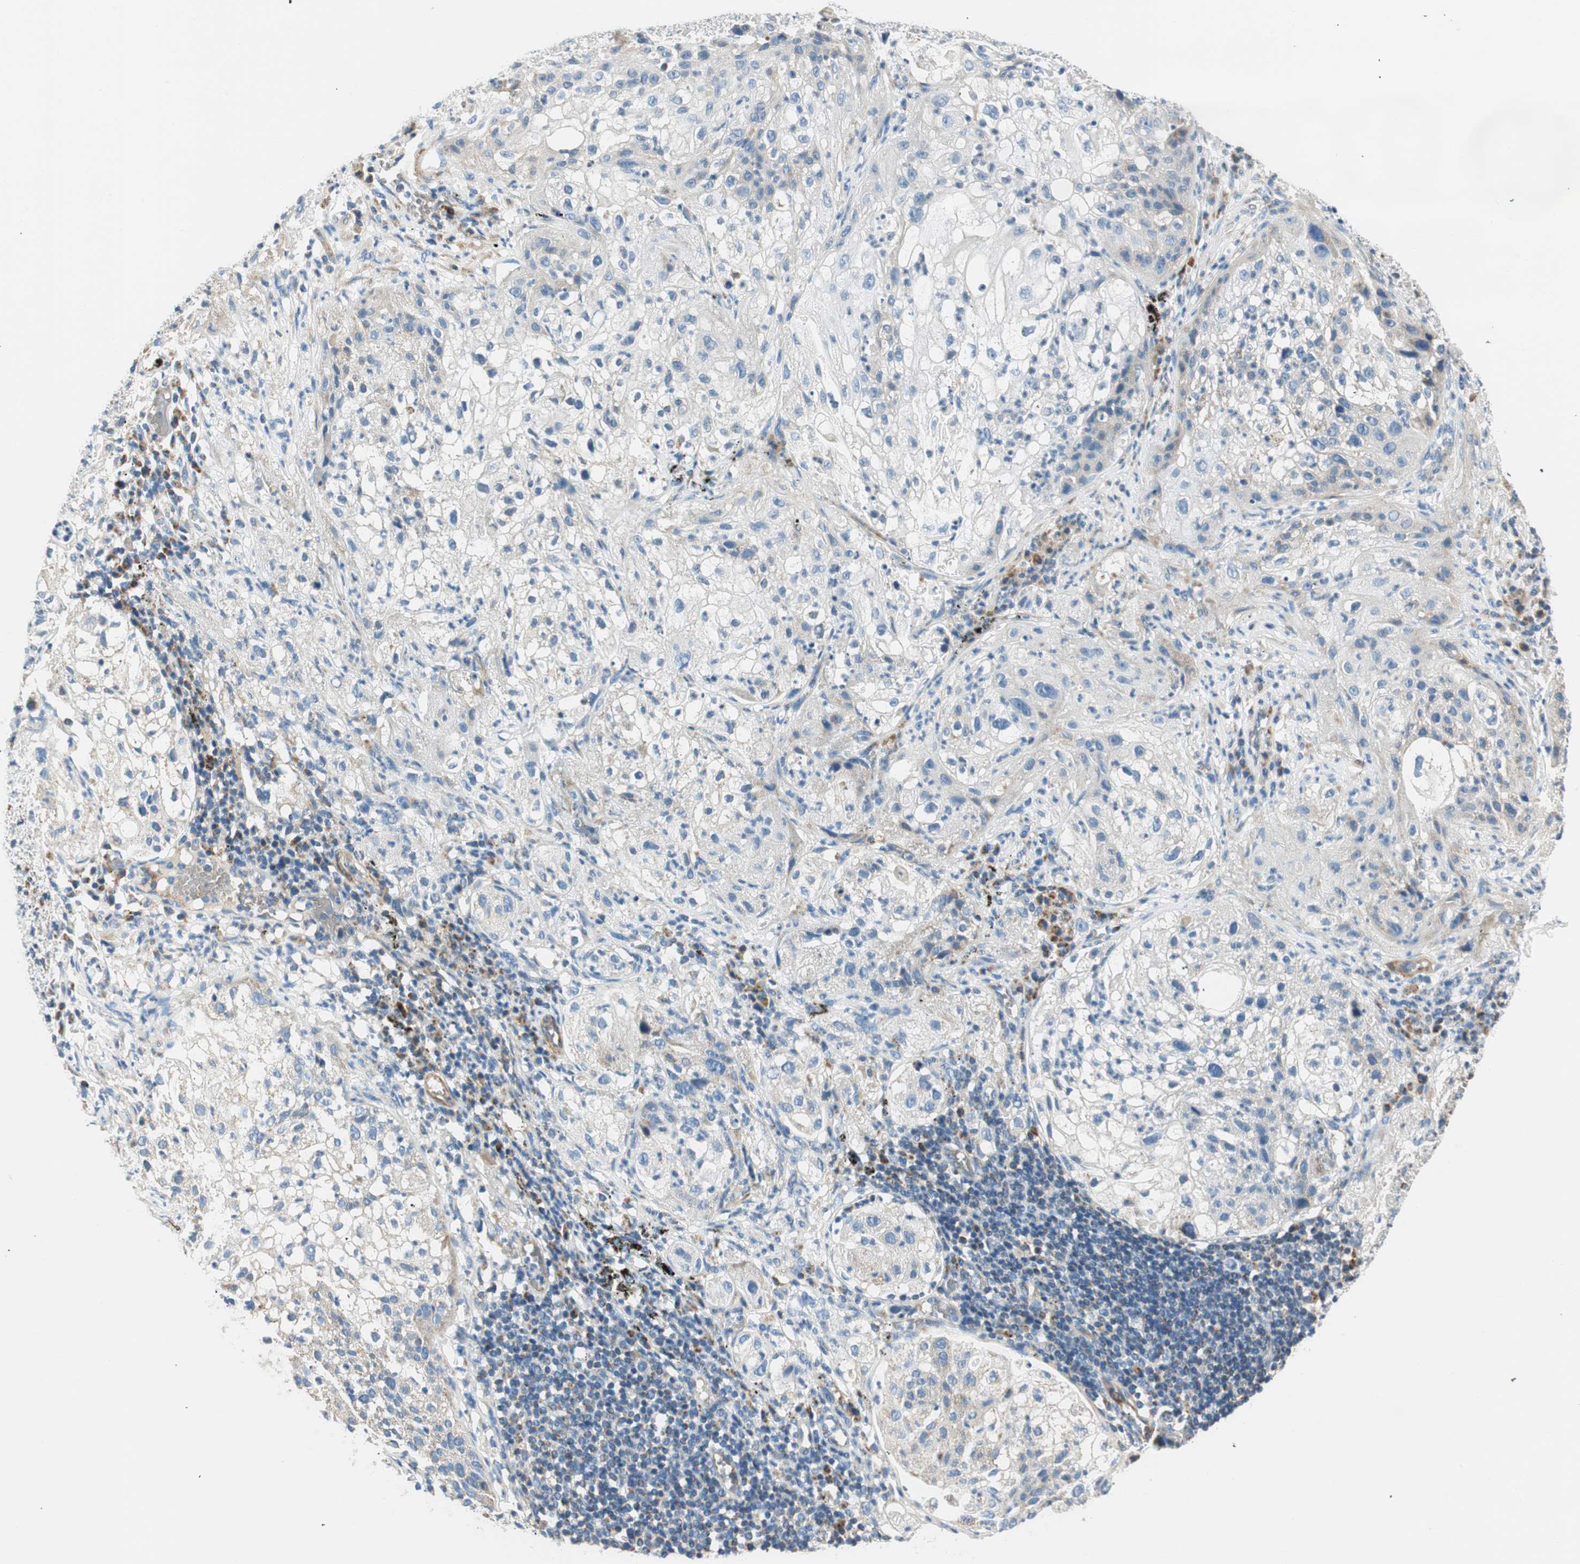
{"staining": {"intensity": "weak", "quantity": "25%-75%", "location": "cytoplasmic/membranous"}, "tissue": "lung cancer", "cell_type": "Tumor cells", "image_type": "cancer", "snomed": [{"axis": "morphology", "description": "Inflammation, NOS"}, {"axis": "morphology", "description": "Squamous cell carcinoma, NOS"}, {"axis": "topography", "description": "Lymph node"}, {"axis": "topography", "description": "Soft tissue"}, {"axis": "topography", "description": "Lung"}], "caption": "Immunohistochemistry image of neoplastic tissue: human lung squamous cell carcinoma stained using IHC exhibits low levels of weak protein expression localized specifically in the cytoplasmic/membranous of tumor cells, appearing as a cytoplasmic/membranous brown color.", "gene": "RORB", "patient": {"sex": "male", "age": 66}}